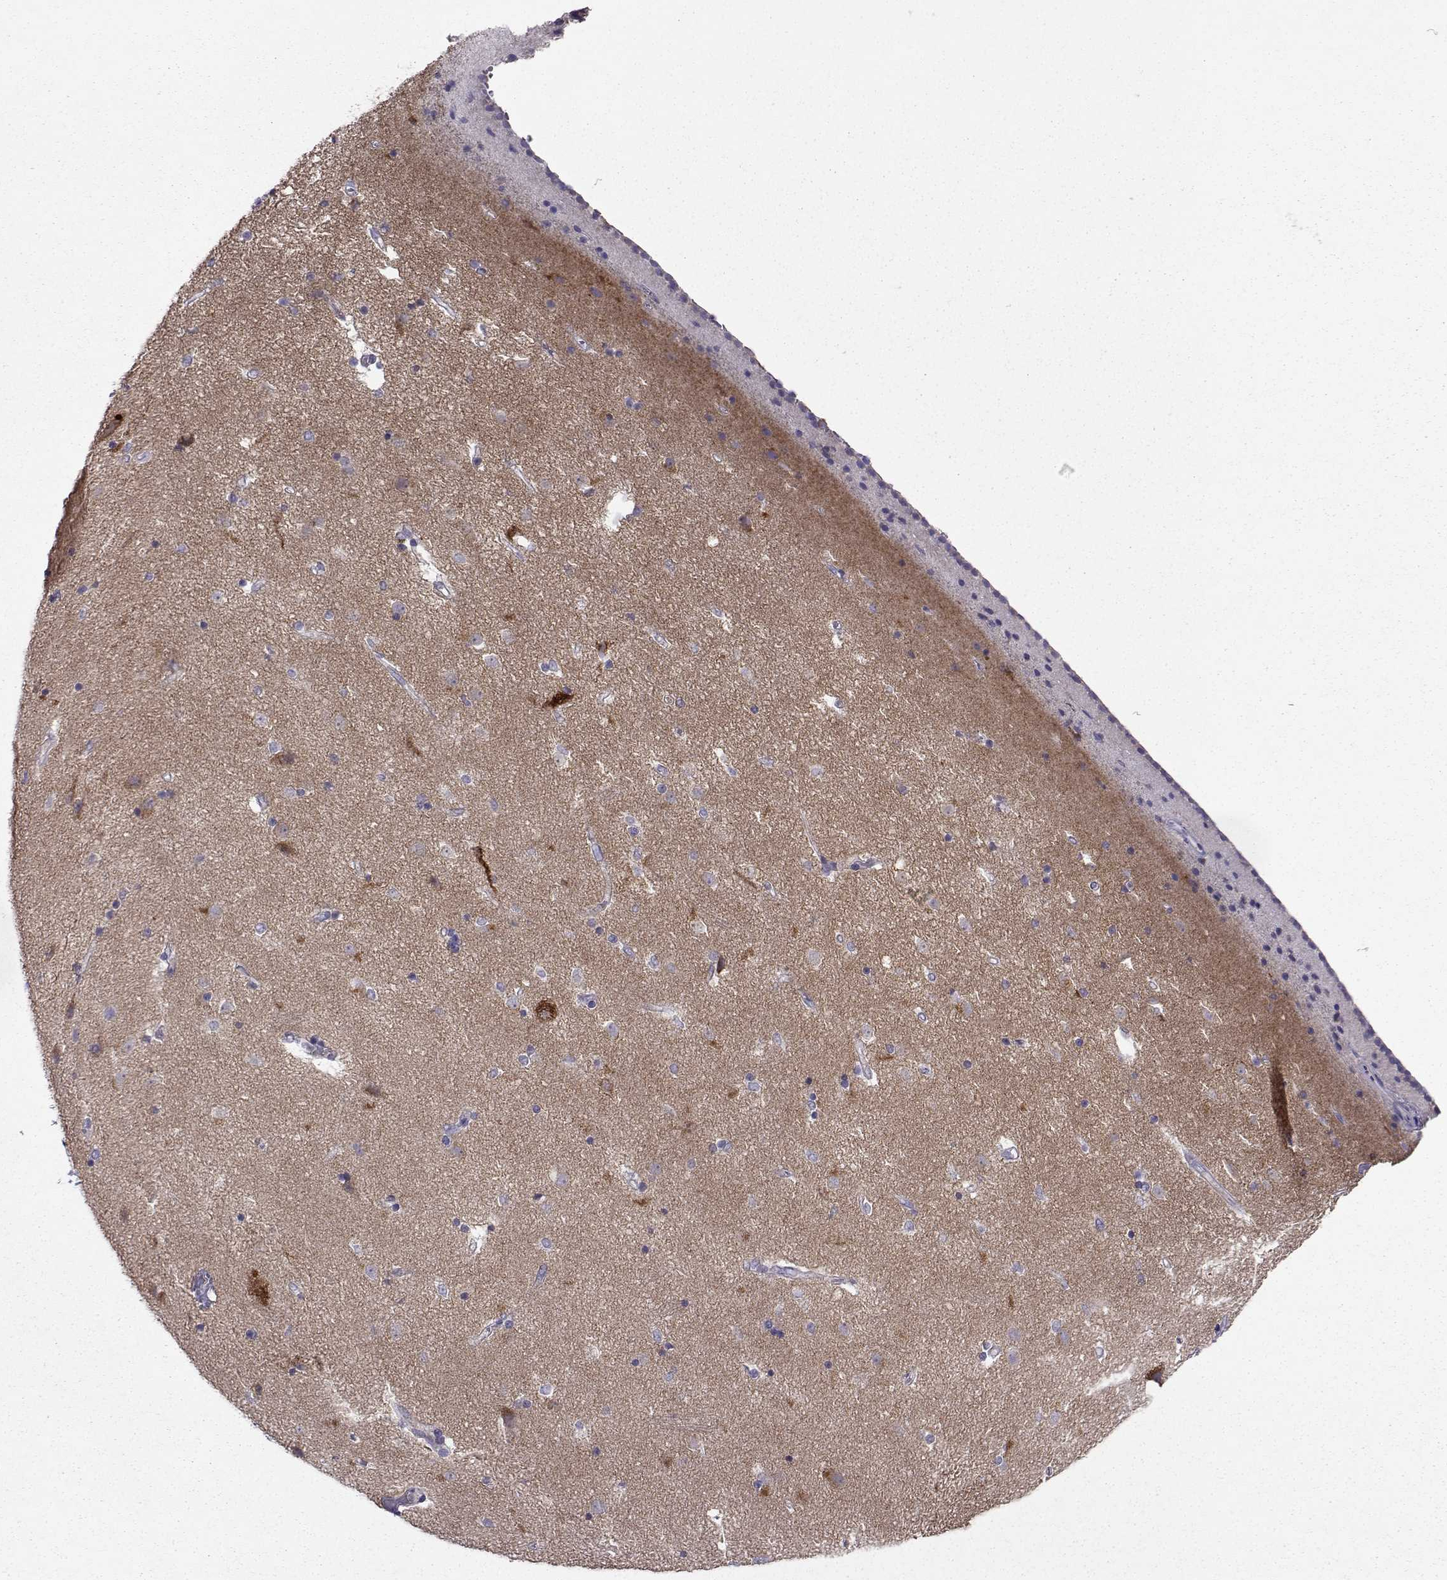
{"staining": {"intensity": "negative", "quantity": "none", "location": "none"}, "tissue": "caudate", "cell_type": "Glial cells", "image_type": "normal", "snomed": [{"axis": "morphology", "description": "Normal tissue, NOS"}, {"axis": "topography", "description": "Lateral ventricle wall"}], "caption": "An immunohistochemistry photomicrograph of benign caudate is shown. There is no staining in glial cells of caudate.", "gene": "STXBP5", "patient": {"sex": "female", "age": 71}}